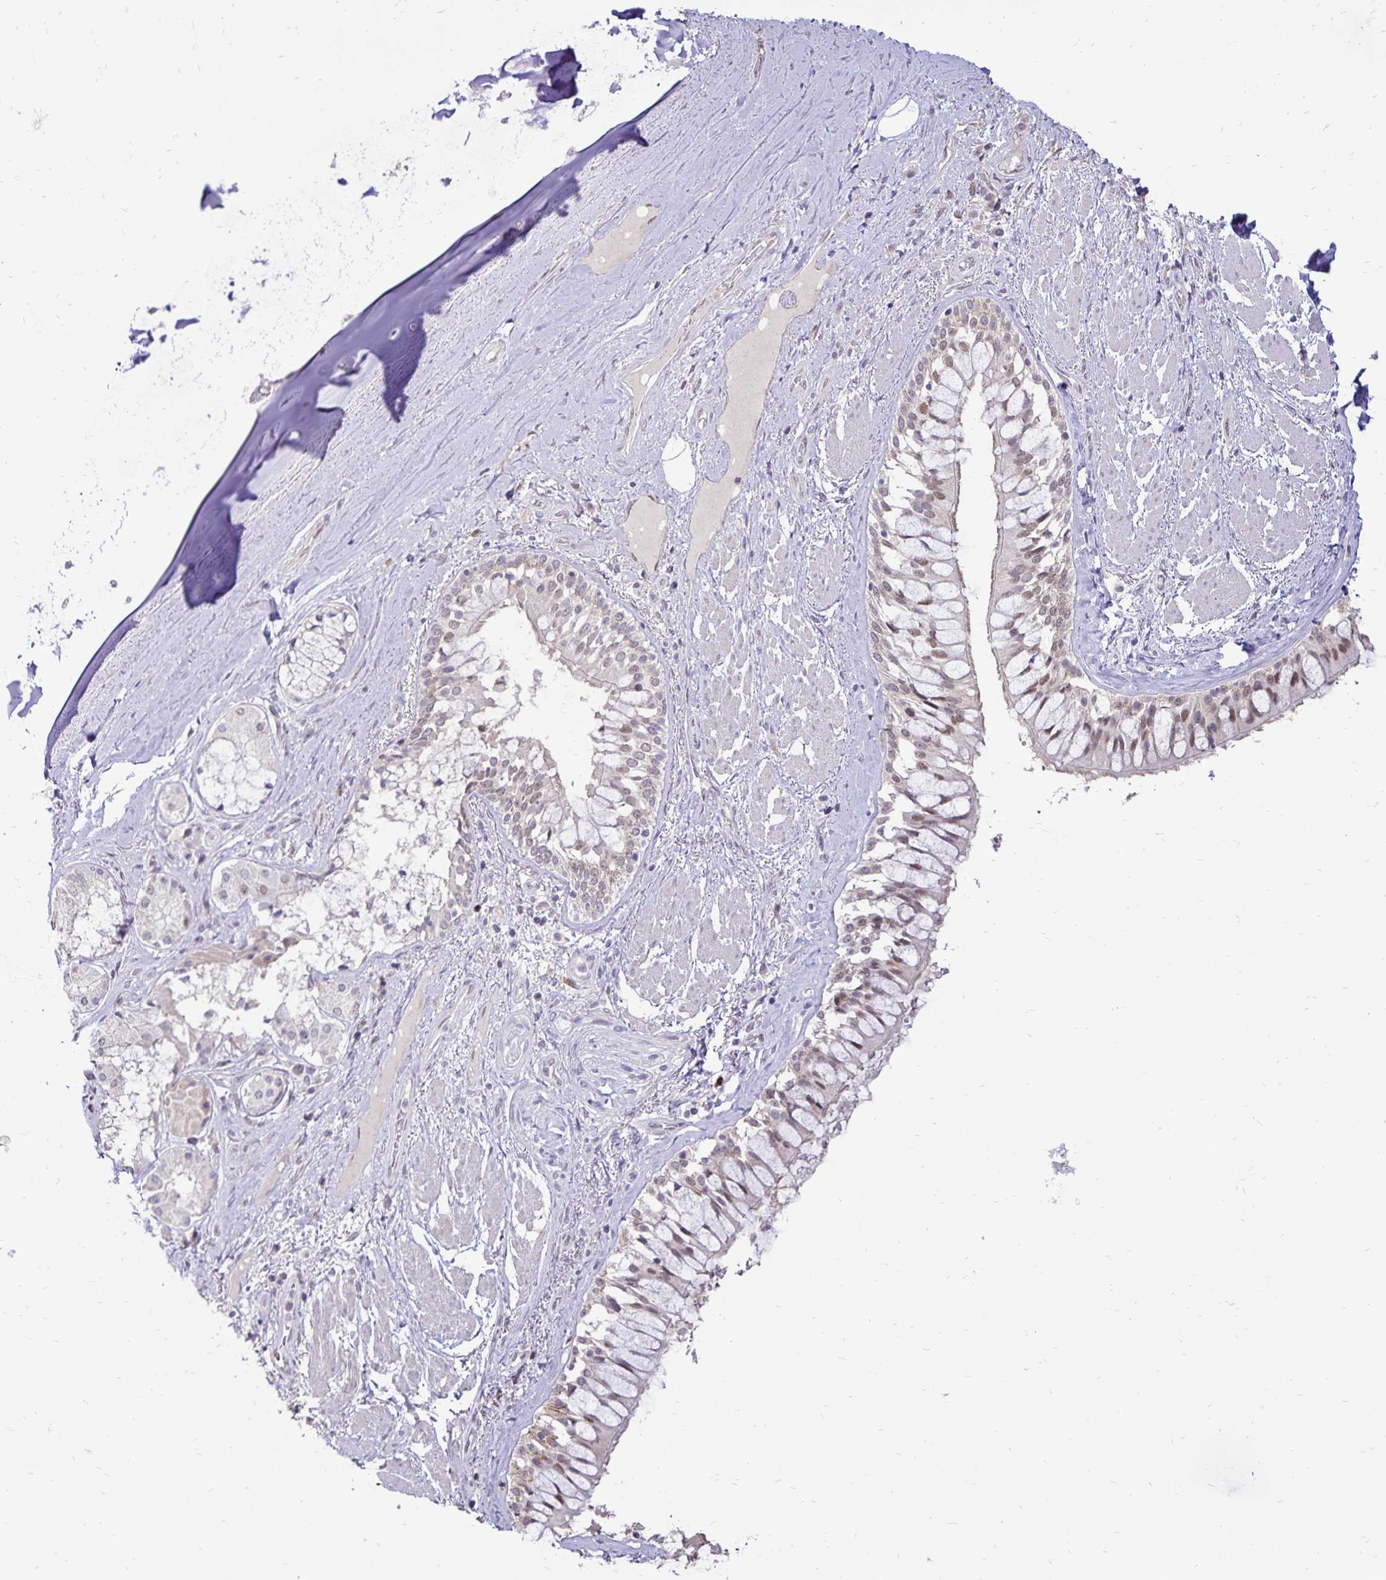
{"staining": {"intensity": "negative", "quantity": "none", "location": "none"}, "tissue": "adipose tissue", "cell_type": "Adipocytes", "image_type": "normal", "snomed": [{"axis": "morphology", "description": "Normal tissue, NOS"}, {"axis": "topography", "description": "Cartilage tissue"}, {"axis": "topography", "description": "Bronchus"}], "caption": "Adipocytes show no significant protein positivity in unremarkable adipose tissue. Brightfield microscopy of immunohistochemistry (IHC) stained with DAB (brown) and hematoxylin (blue), captured at high magnification.", "gene": "POLB", "patient": {"sex": "male", "age": 64}}